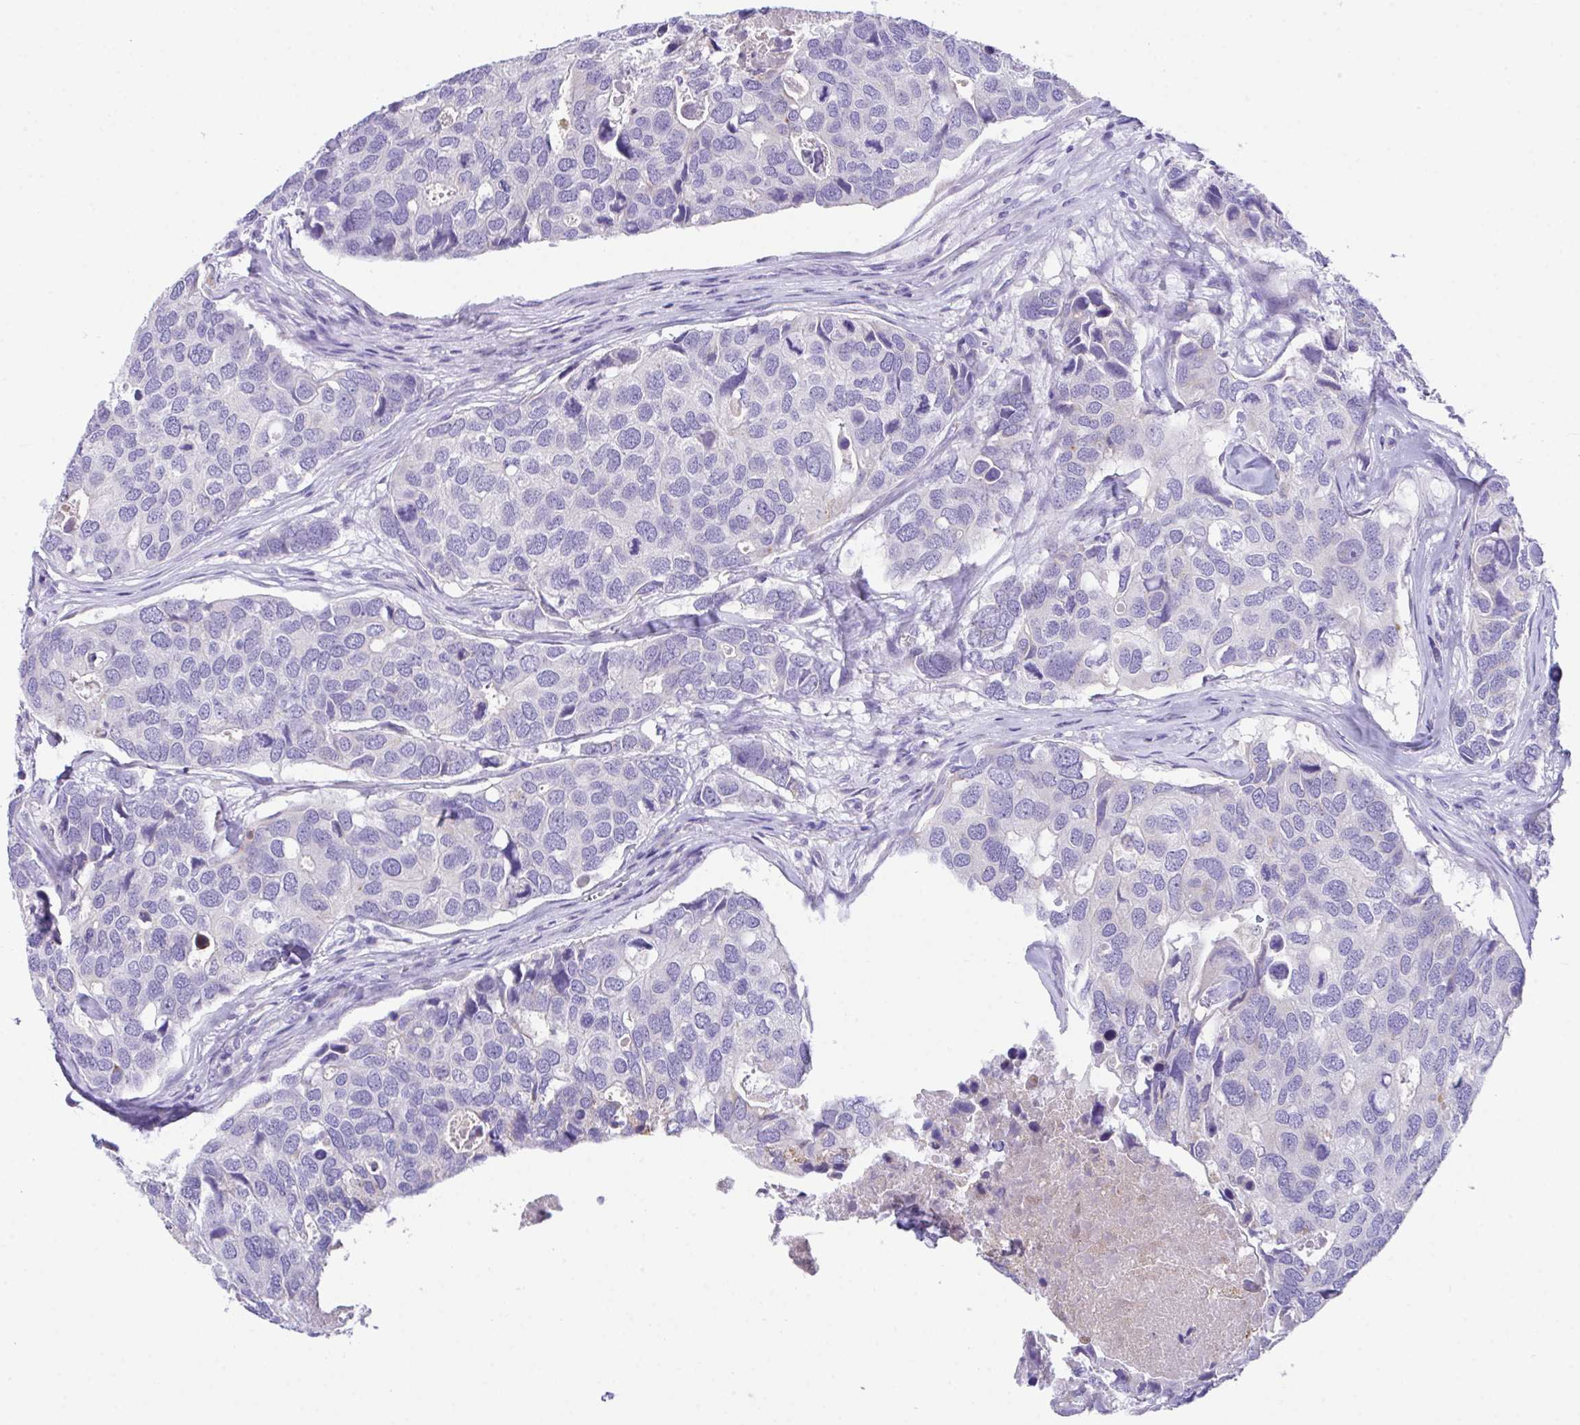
{"staining": {"intensity": "negative", "quantity": "none", "location": "none"}, "tissue": "breast cancer", "cell_type": "Tumor cells", "image_type": "cancer", "snomed": [{"axis": "morphology", "description": "Duct carcinoma"}, {"axis": "topography", "description": "Breast"}], "caption": "An immunohistochemistry (IHC) photomicrograph of breast cancer (invasive ductal carcinoma) is shown. There is no staining in tumor cells of breast cancer (invasive ductal carcinoma).", "gene": "TMEM106B", "patient": {"sex": "female", "age": 83}}